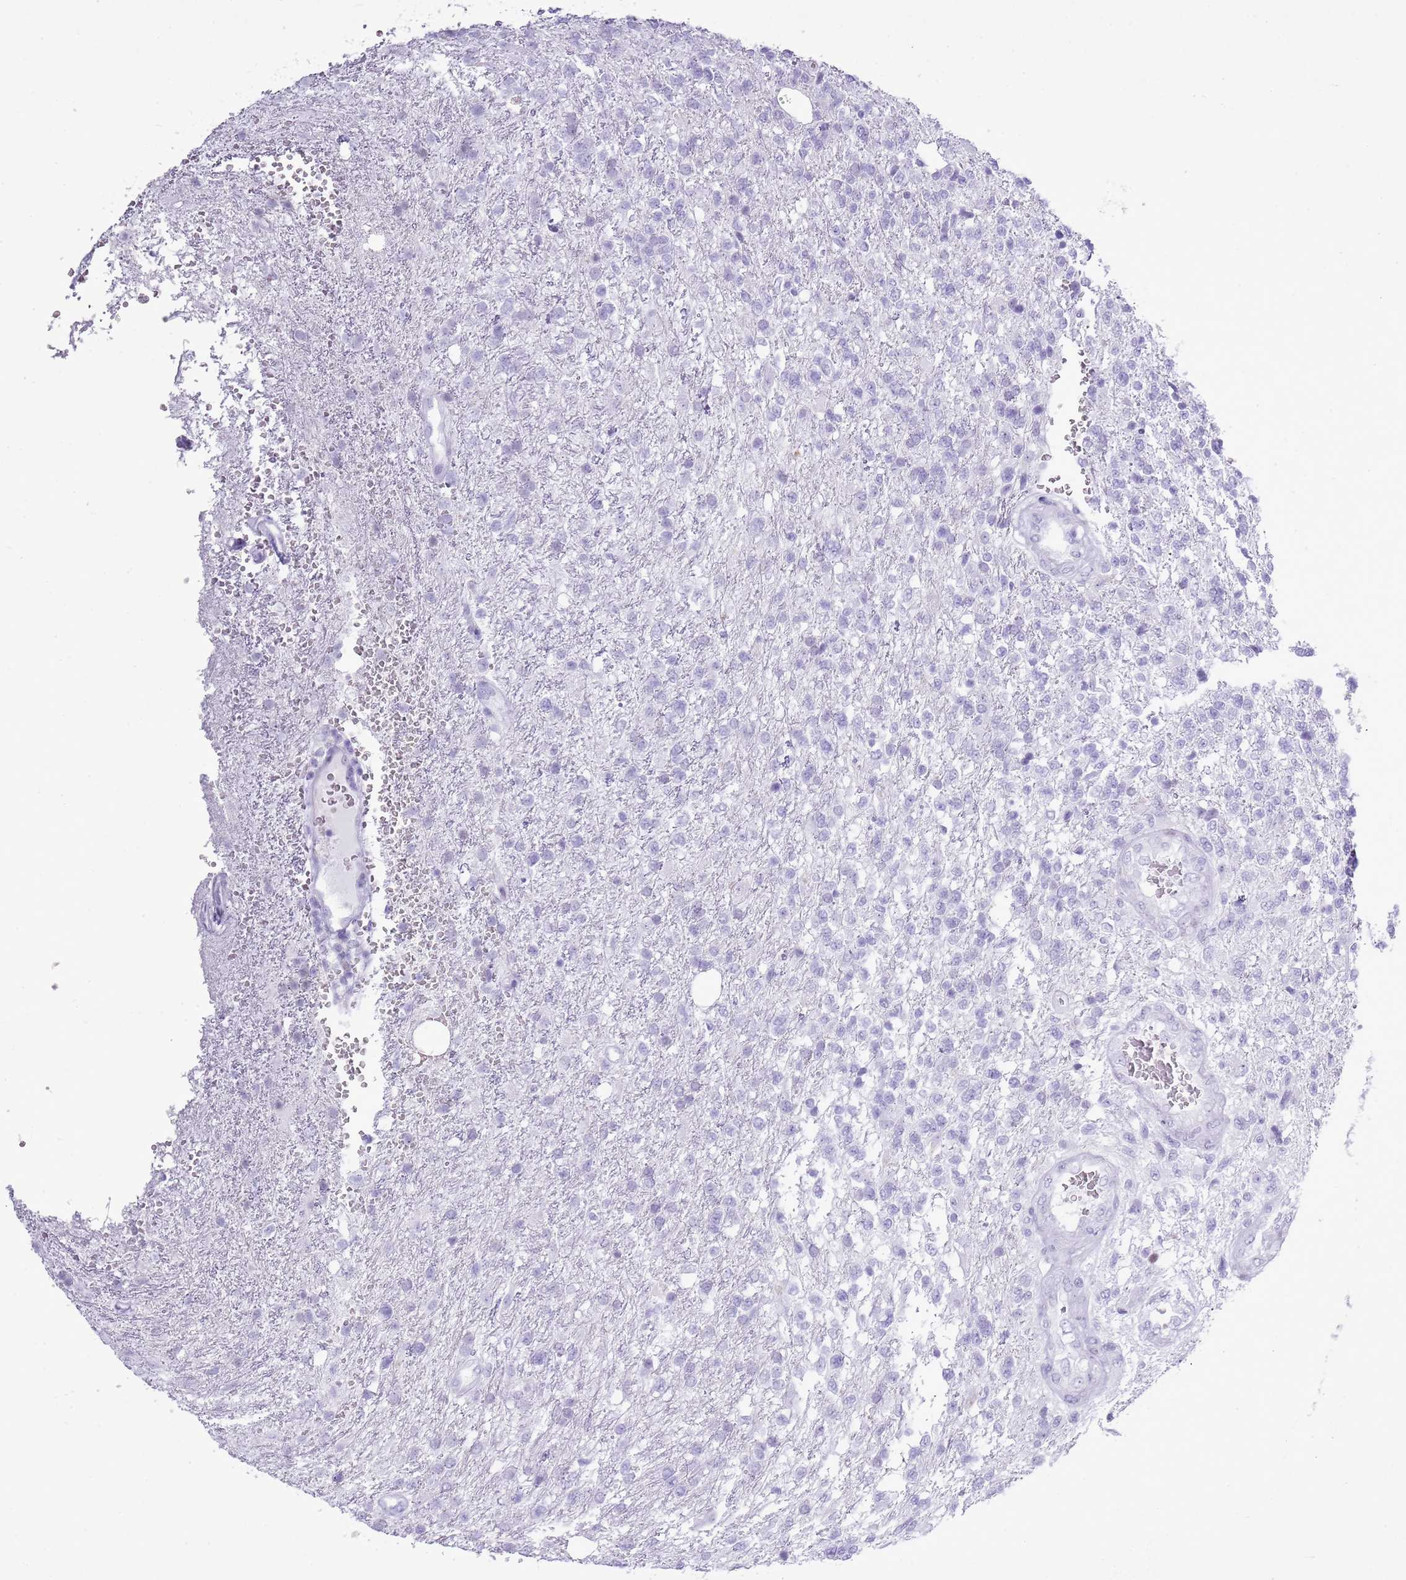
{"staining": {"intensity": "negative", "quantity": "none", "location": "none"}, "tissue": "glioma", "cell_type": "Tumor cells", "image_type": "cancer", "snomed": [{"axis": "morphology", "description": "Glioma, malignant, High grade"}, {"axis": "topography", "description": "Brain"}], "caption": "This is a histopathology image of immunohistochemistry (IHC) staining of glioma, which shows no staining in tumor cells.", "gene": "ASIP", "patient": {"sex": "male", "age": 56}}